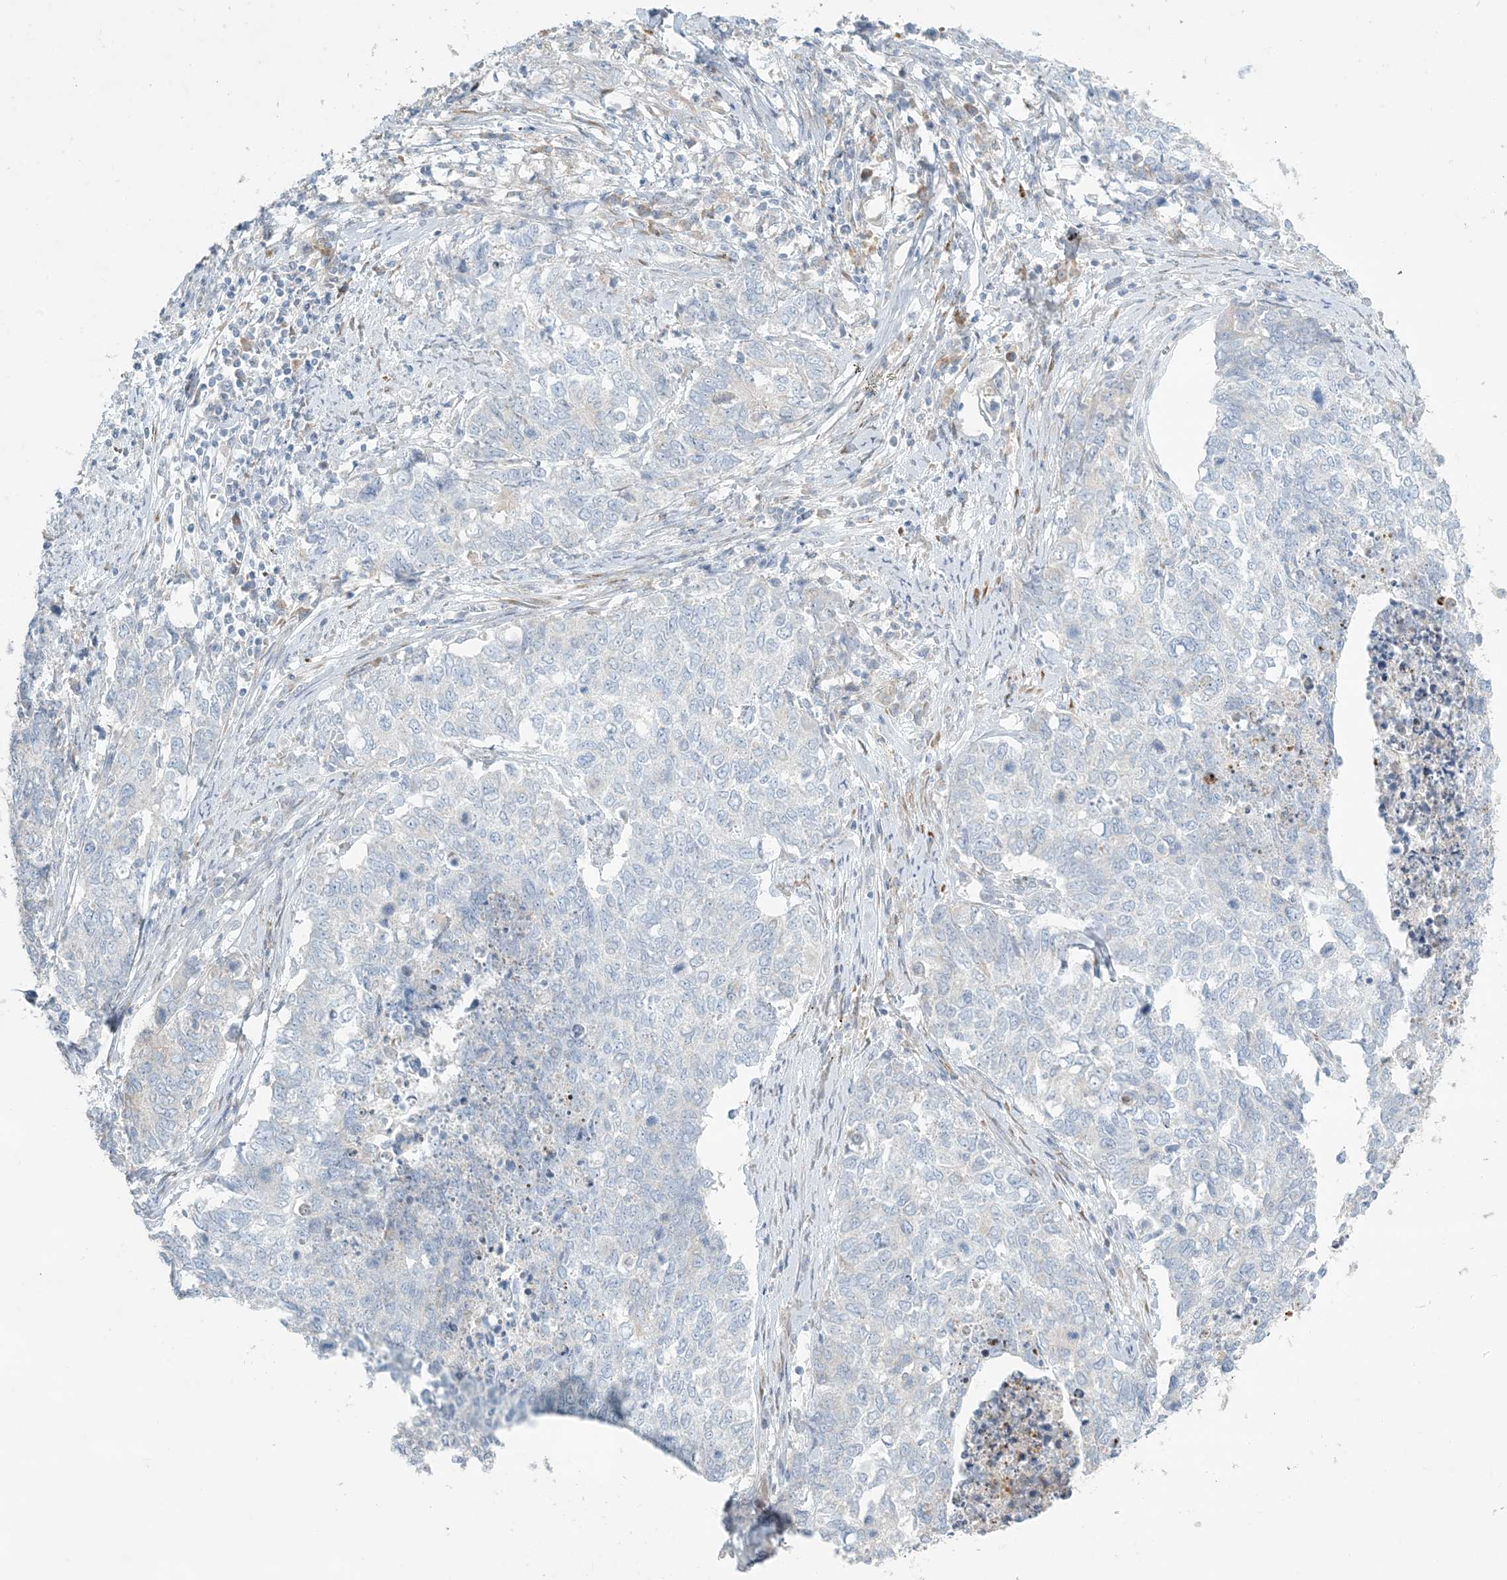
{"staining": {"intensity": "negative", "quantity": "none", "location": "none"}, "tissue": "cervical cancer", "cell_type": "Tumor cells", "image_type": "cancer", "snomed": [{"axis": "morphology", "description": "Squamous cell carcinoma, NOS"}, {"axis": "topography", "description": "Cervix"}], "caption": "An immunohistochemistry (IHC) image of squamous cell carcinoma (cervical) is shown. There is no staining in tumor cells of squamous cell carcinoma (cervical). (DAB (3,3'-diaminobenzidine) immunohistochemistry (IHC) visualized using brightfield microscopy, high magnification).", "gene": "ZNF385D", "patient": {"sex": "female", "age": 63}}